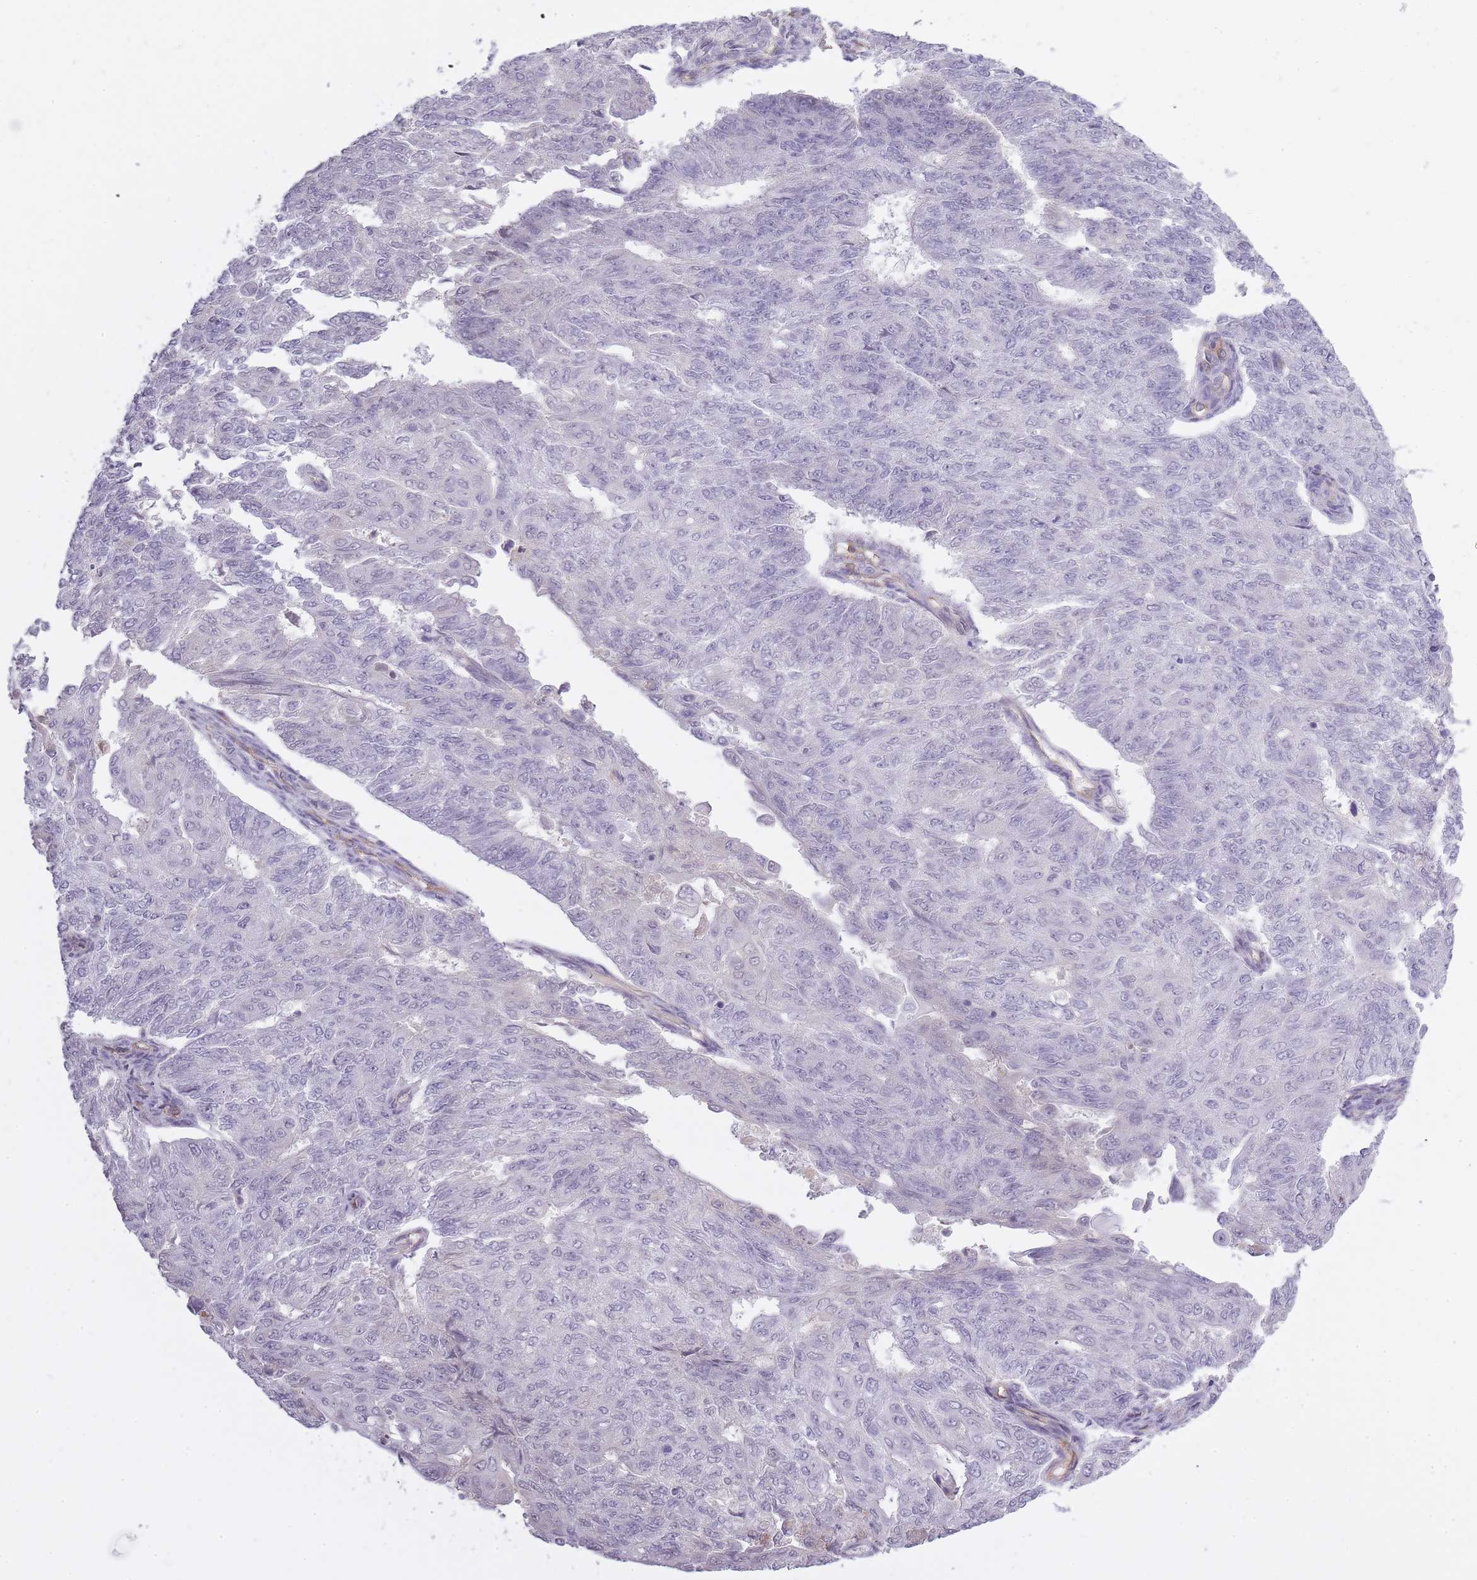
{"staining": {"intensity": "negative", "quantity": "none", "location": "none"}, "tissue": "endometrial cancer", "cell_type": "Tumor cells", "image_type": "cancer", "snomed": [{"axis": "morphology", "description": "Adenocarcinoma, NOS"}, {"axis": "topography", "description": "Endometrium"}], "caption": "This is an immunohistochemistry (IHC) micrograph of human endometrial cancer. There is no staining in tumor cells.", "gene": "SLC8A2", "patient": {"sex": "female", "age": 32}}